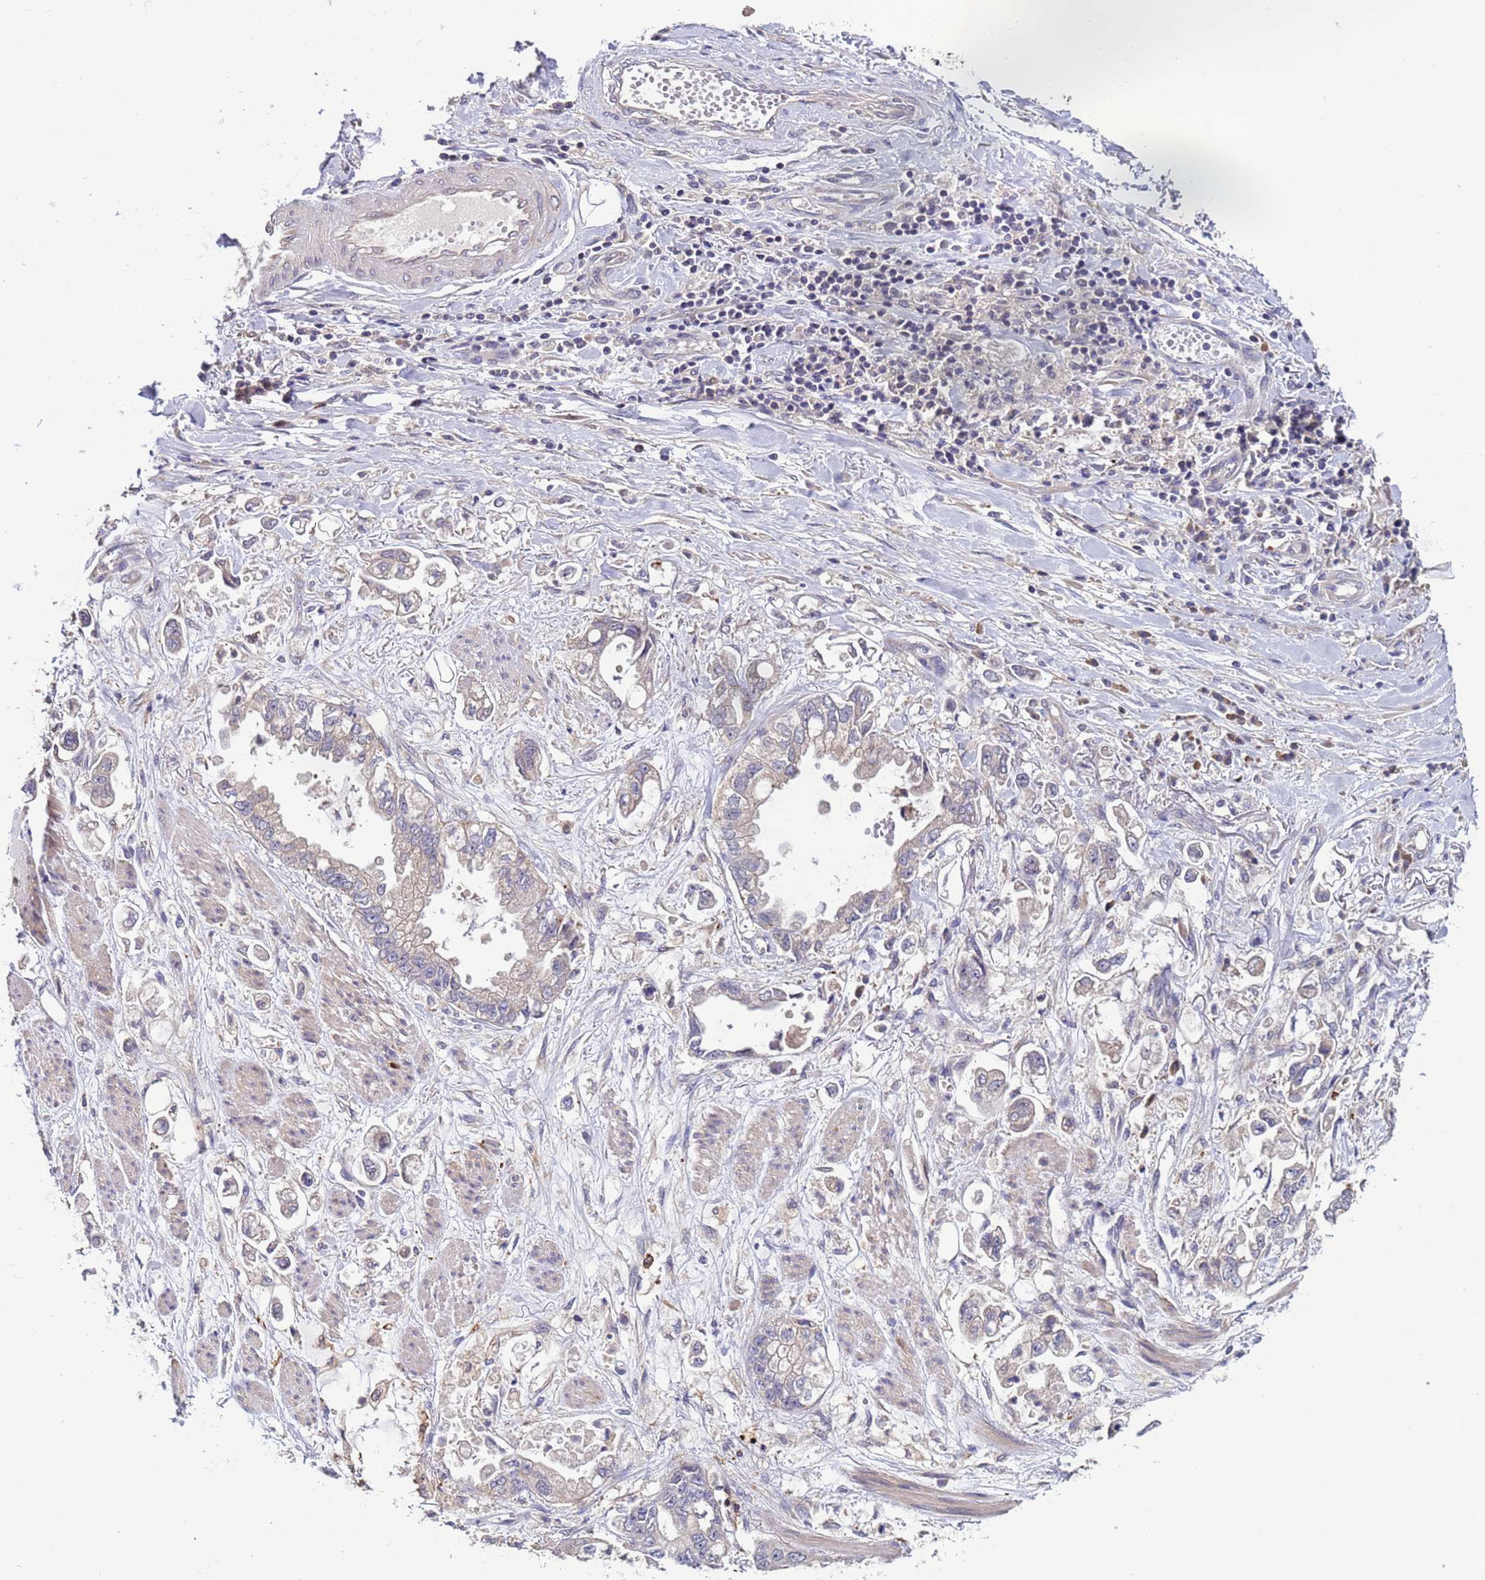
{"staining": {"intensity": "weak", "quantity": "<25%", "location": "cytoplasmic/membranous"}, "tissue": "stomach cancer", "cell_type": "Tumor cells", "image_type": "cancer", "snomed": [{"axis": "morphology", "description": "Adenocarcinoma, NOS"}, {"axis": "topography", "description": "Stomach"}], "caption": "A micrograph of stomach adenocarcinoma stained for a protein demonstrates no brown staining in tumor cells.", "gene": "ELMOD2", "patient": {"sex": "male", "age": 62}}